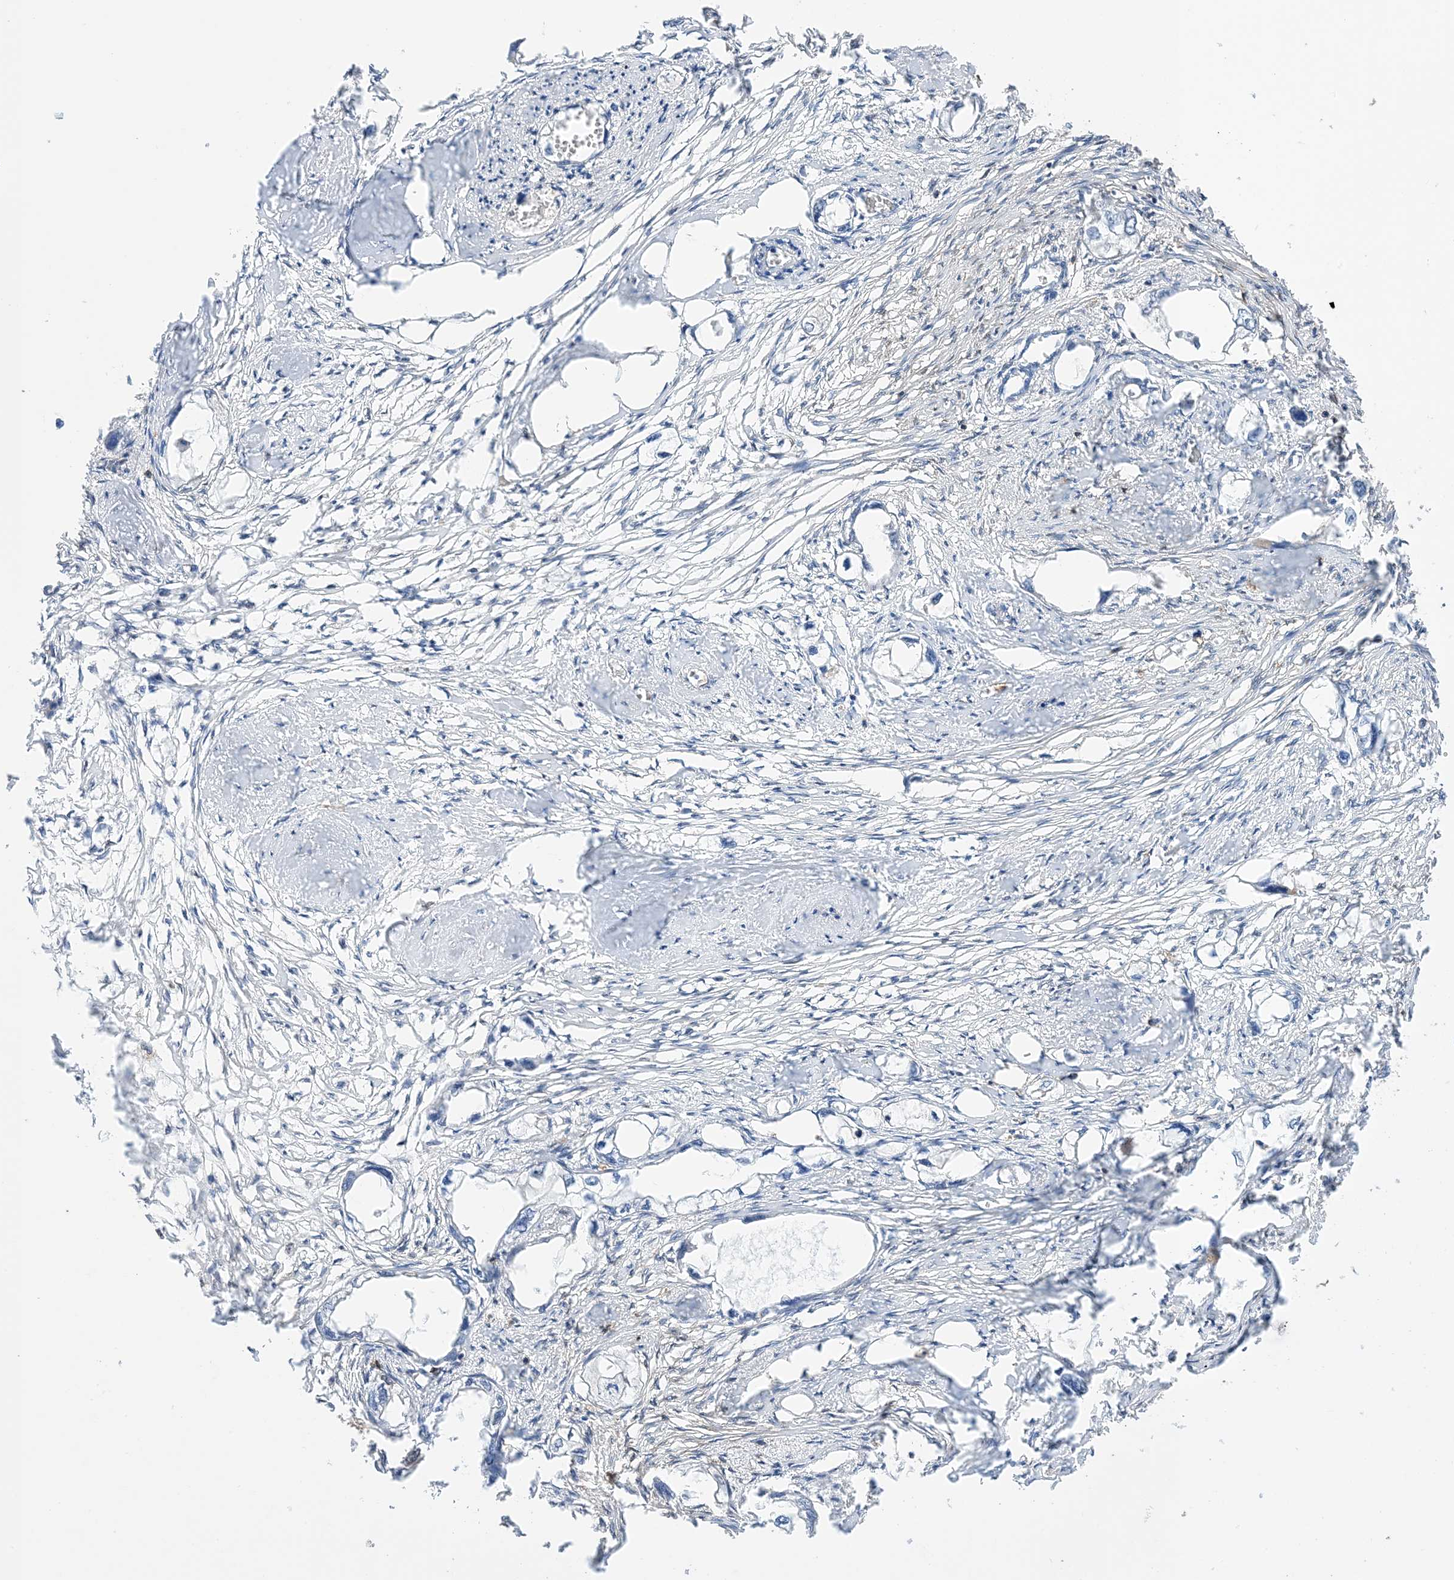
{"staining": {"intensity": "negative", "quantity": "none", "location": "none"}, "tissue": "endometrial cancer", "cell_type": "Tumor cells", "image_type": "cancer", "snomed": [{"axis": "morphology", "description": "Adenocarcinoma, NOS"}, {"axis": "morphology", "description": "Adenocarcinoma, metastatic, NOS"}, {"axis": "topography", "description": "Adipose tissue"}, {"axis": "topography", "description": "Endometrium"}], "caption": "A high-resolution photomicrograph shows immunohistochemistry staining of endometrial metastatic adenocarcinoma, which exhibits no significant staining in tumor cells.", "gene": "ANXA1", "patient": {"sex": "female", "age": 67}}